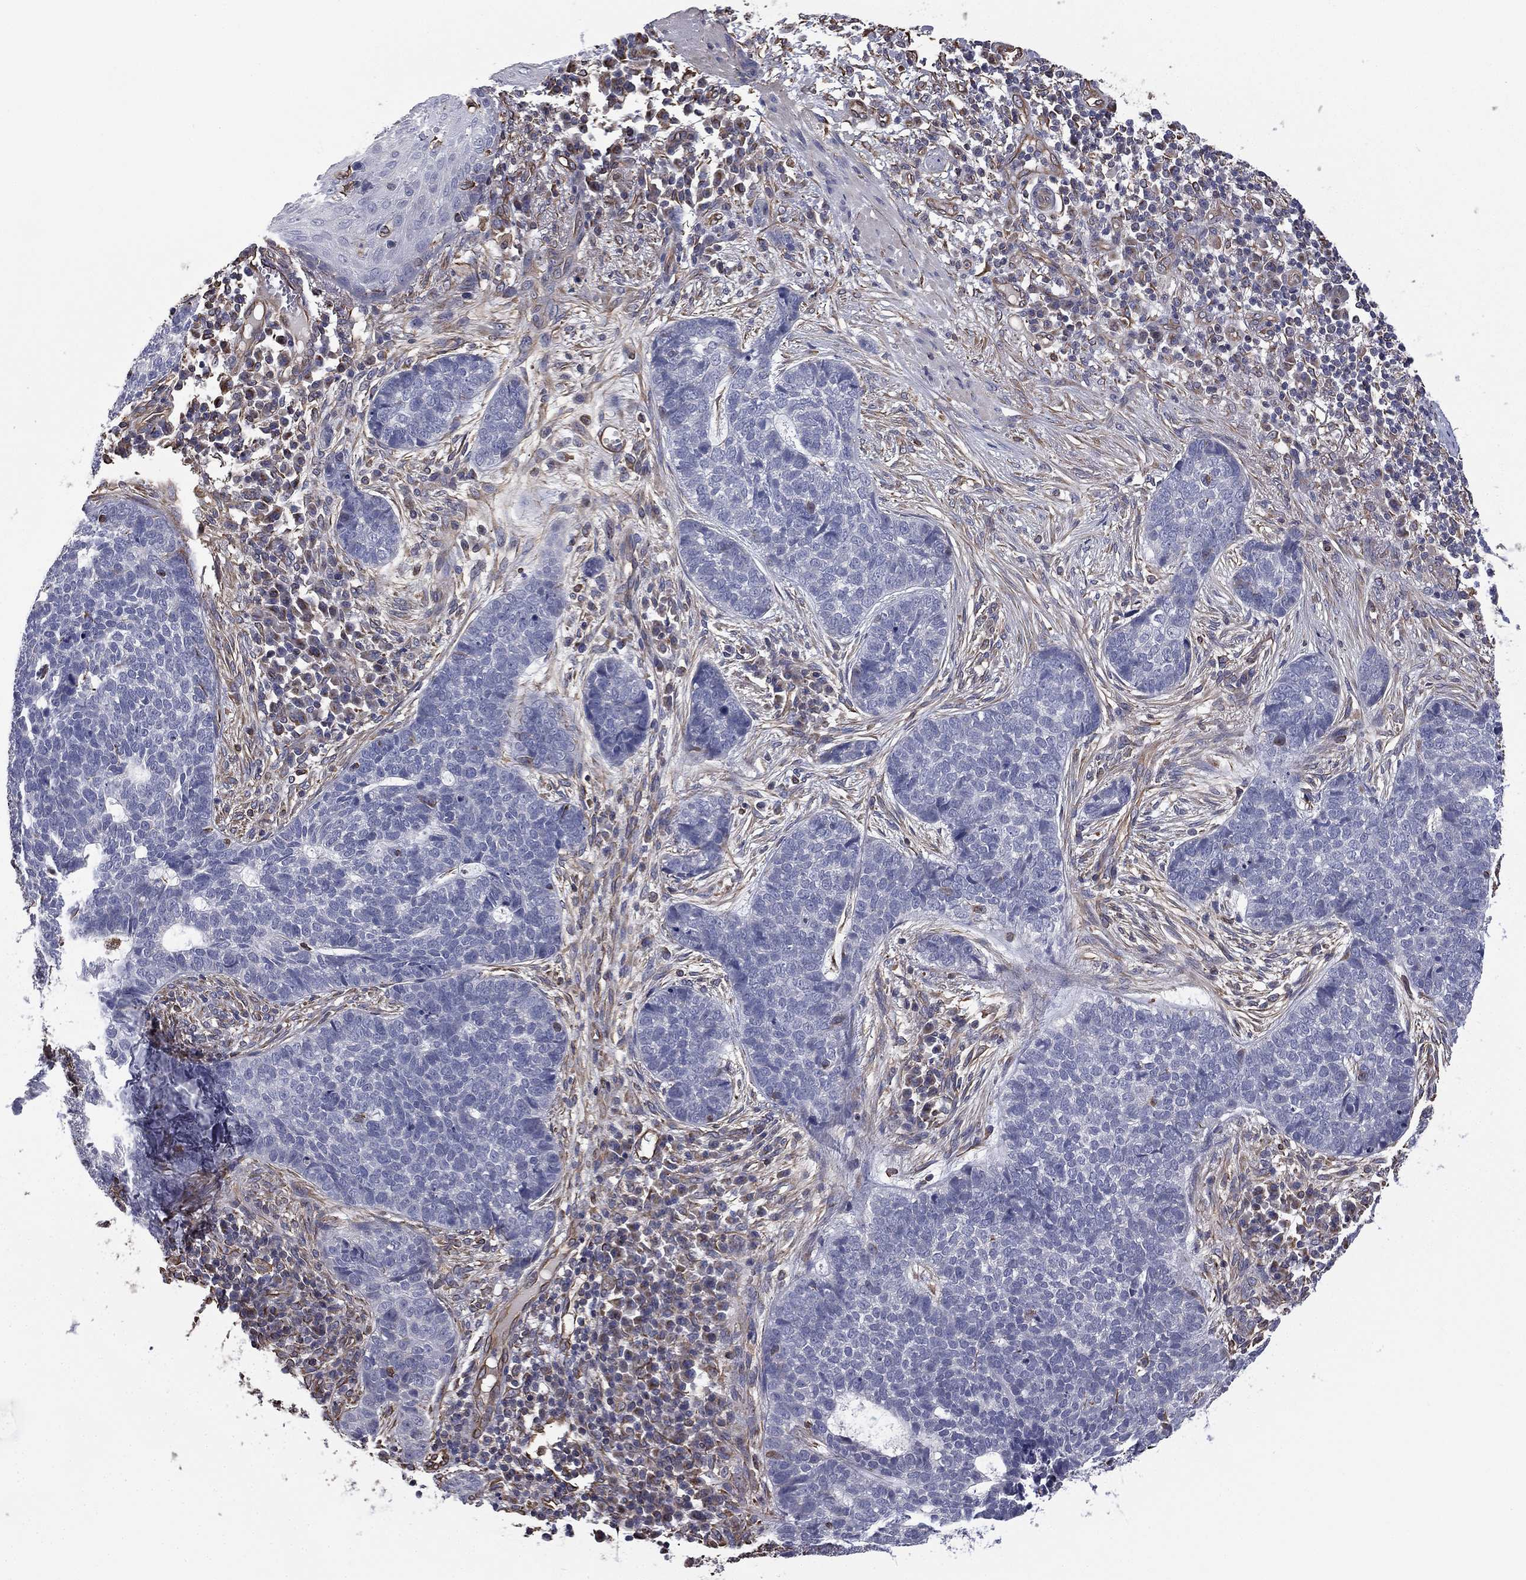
{"staining": {"intensity": "negative", "quantity": "none", "location": "none"}, "tissue": "skin cancer", "cell_type": "Tumor cells", "image_type": "cancer", "snomed": [{"axis": "morphology", "description": "Basal cell carcinoma"}, {"axis": "topography", "description": "Skin"}], "caption": "An immunohistochemistry (IHC) micrograph of basal cell carcinoma (skin) is shown. There is no staining in tumor cells of basal cell carcinoma (skin).", "gene": "SCUBE1", "patient": {"sex": "female", "age": 69}}